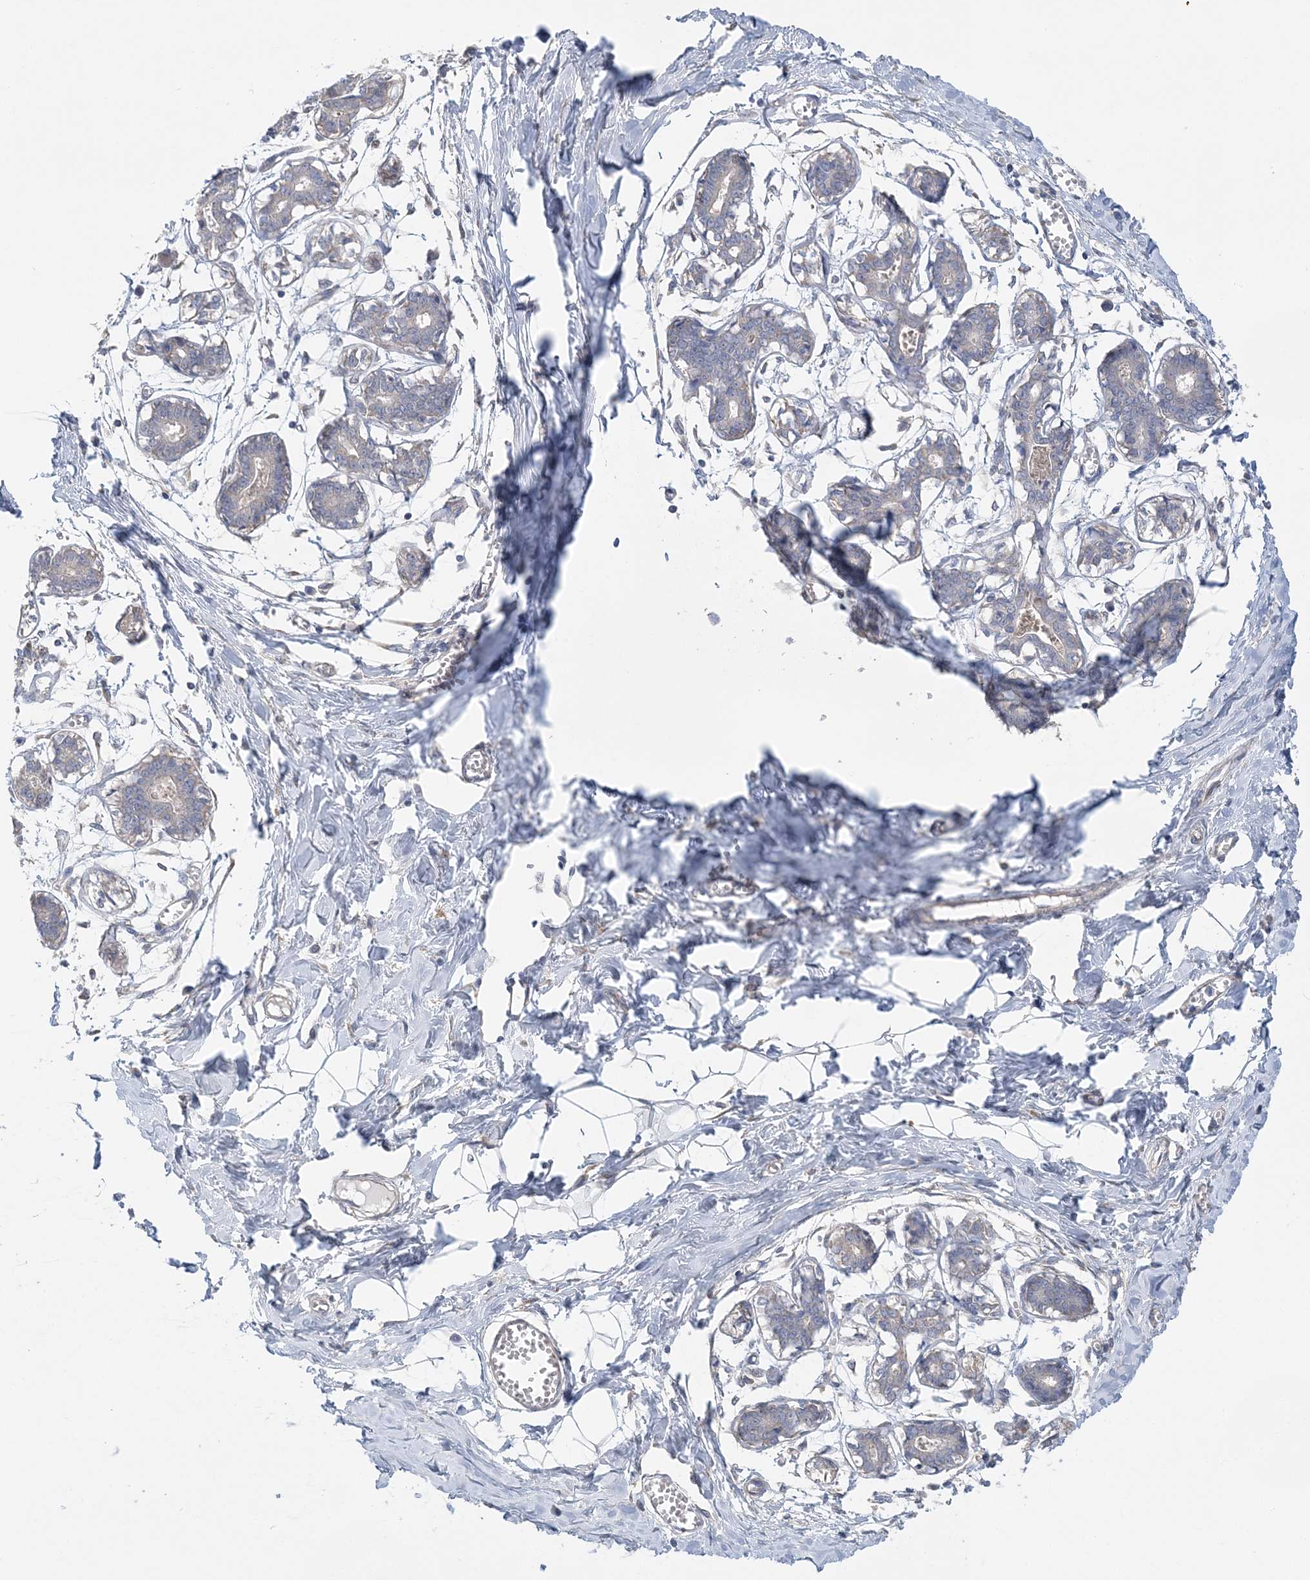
{"staining": {"intensity": "negative", "quantity": "none", "location": "none"}, "tissue": "breast", "cell_type": "Adipocytes", "image_type": "normal", "snomed": [{"axis": "morphology", "description": "Normal tissue, NOS"}, {"axis": "topography", "description": "Breast"}], "caption": "There is no significant staining in adipocytes of breast. (Immunohistochemistry, brightfield microscopy, high magnification).", "gene": "MAP4K5", "patient": {"sex": "female", "age": 27}}